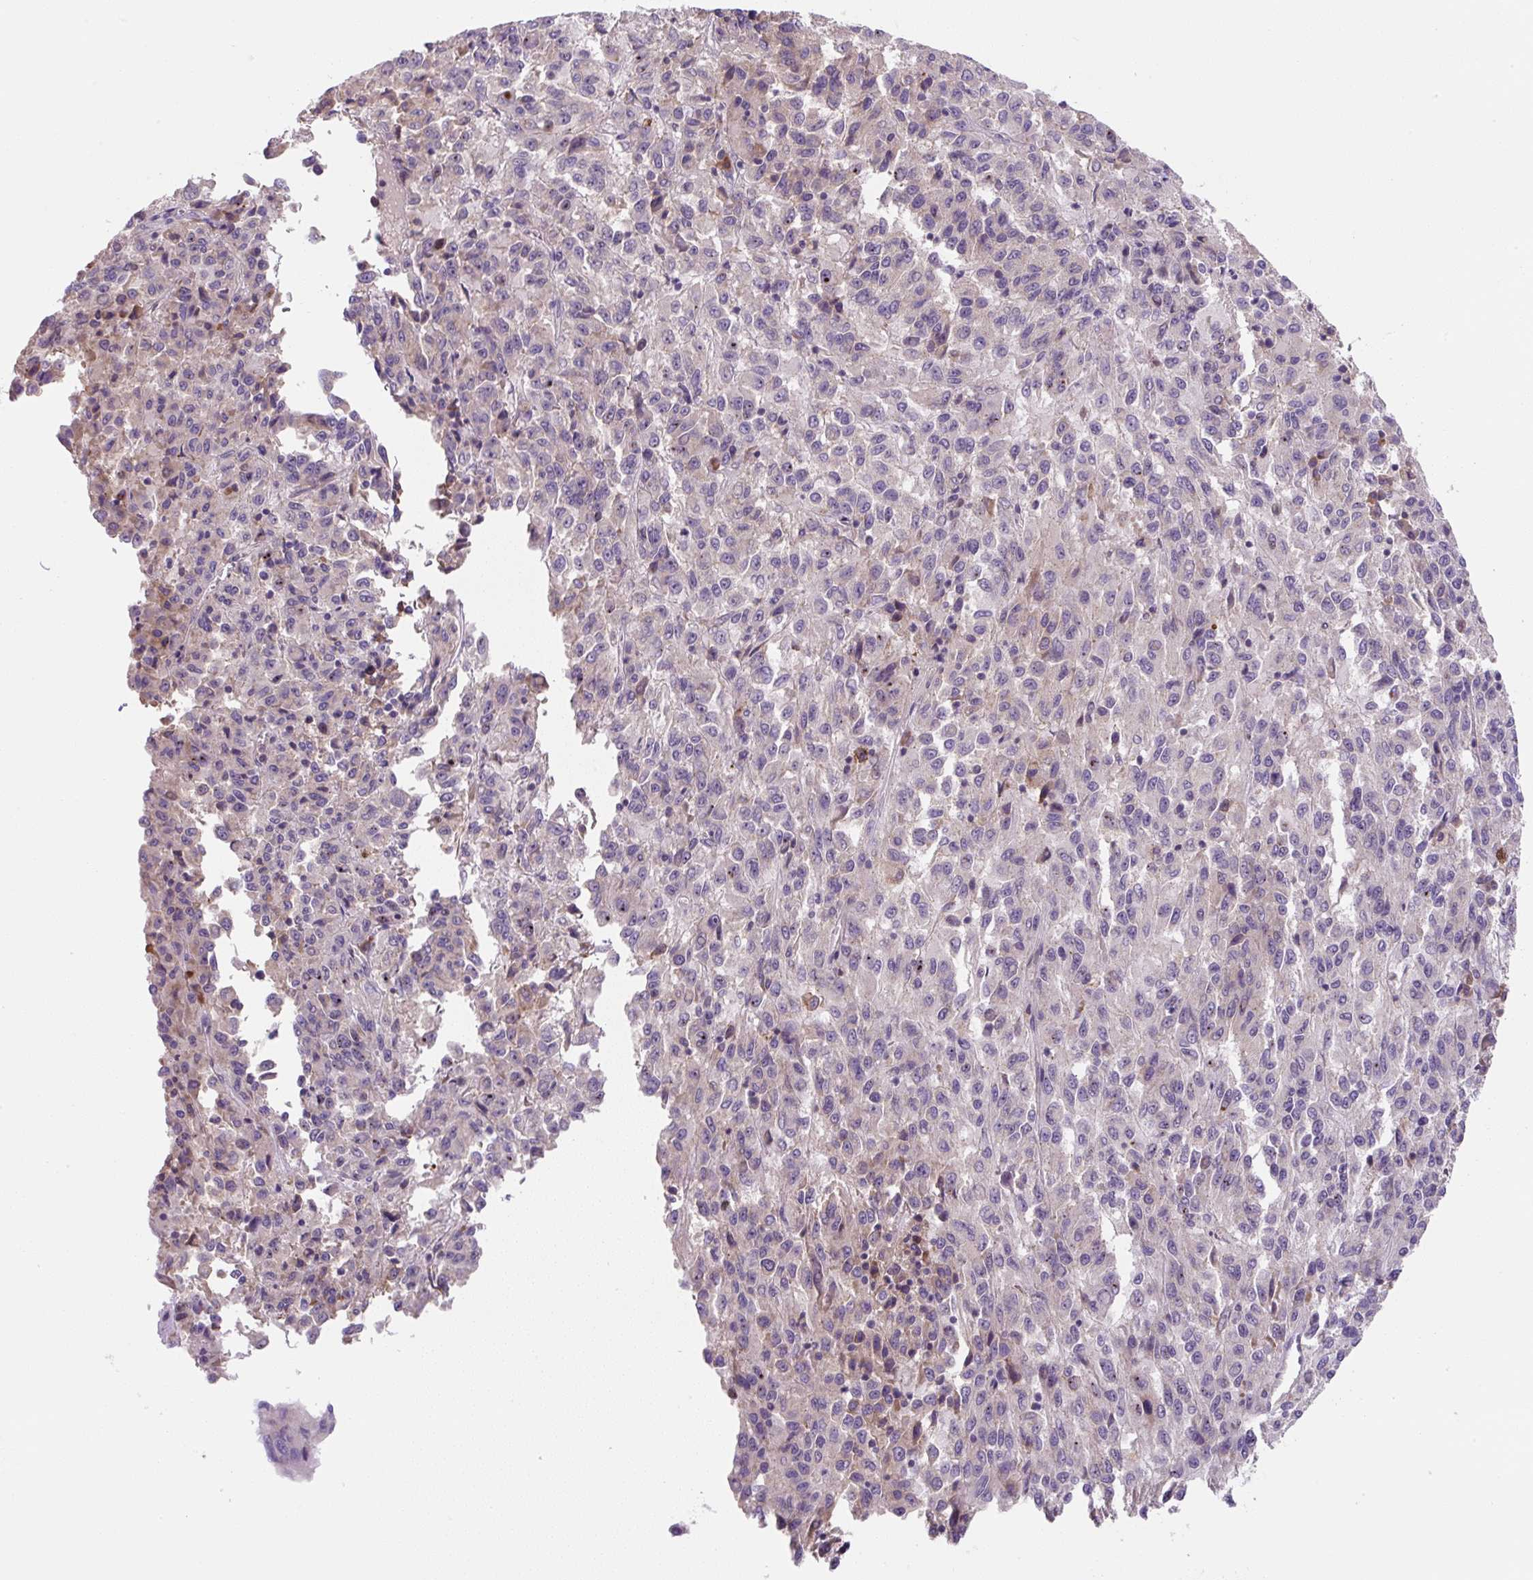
{"staining": {"intensity": "negative", "quantity": "none", "location": "none"}, "tissue": "melanoma", "cell_type": "Tumor cells", "image_type": "cancer", "snomed": [{"axis": "morphology", "description": "Malignant melanoma, Metastatic site"}, {"axis": "topography", "description": "Lung"}], "caption": "A photomicrograph of human melanoma is negative for staining in tumor cells.", "gene": "FZD5", "patient": {"sex": "male", "age": 64}}